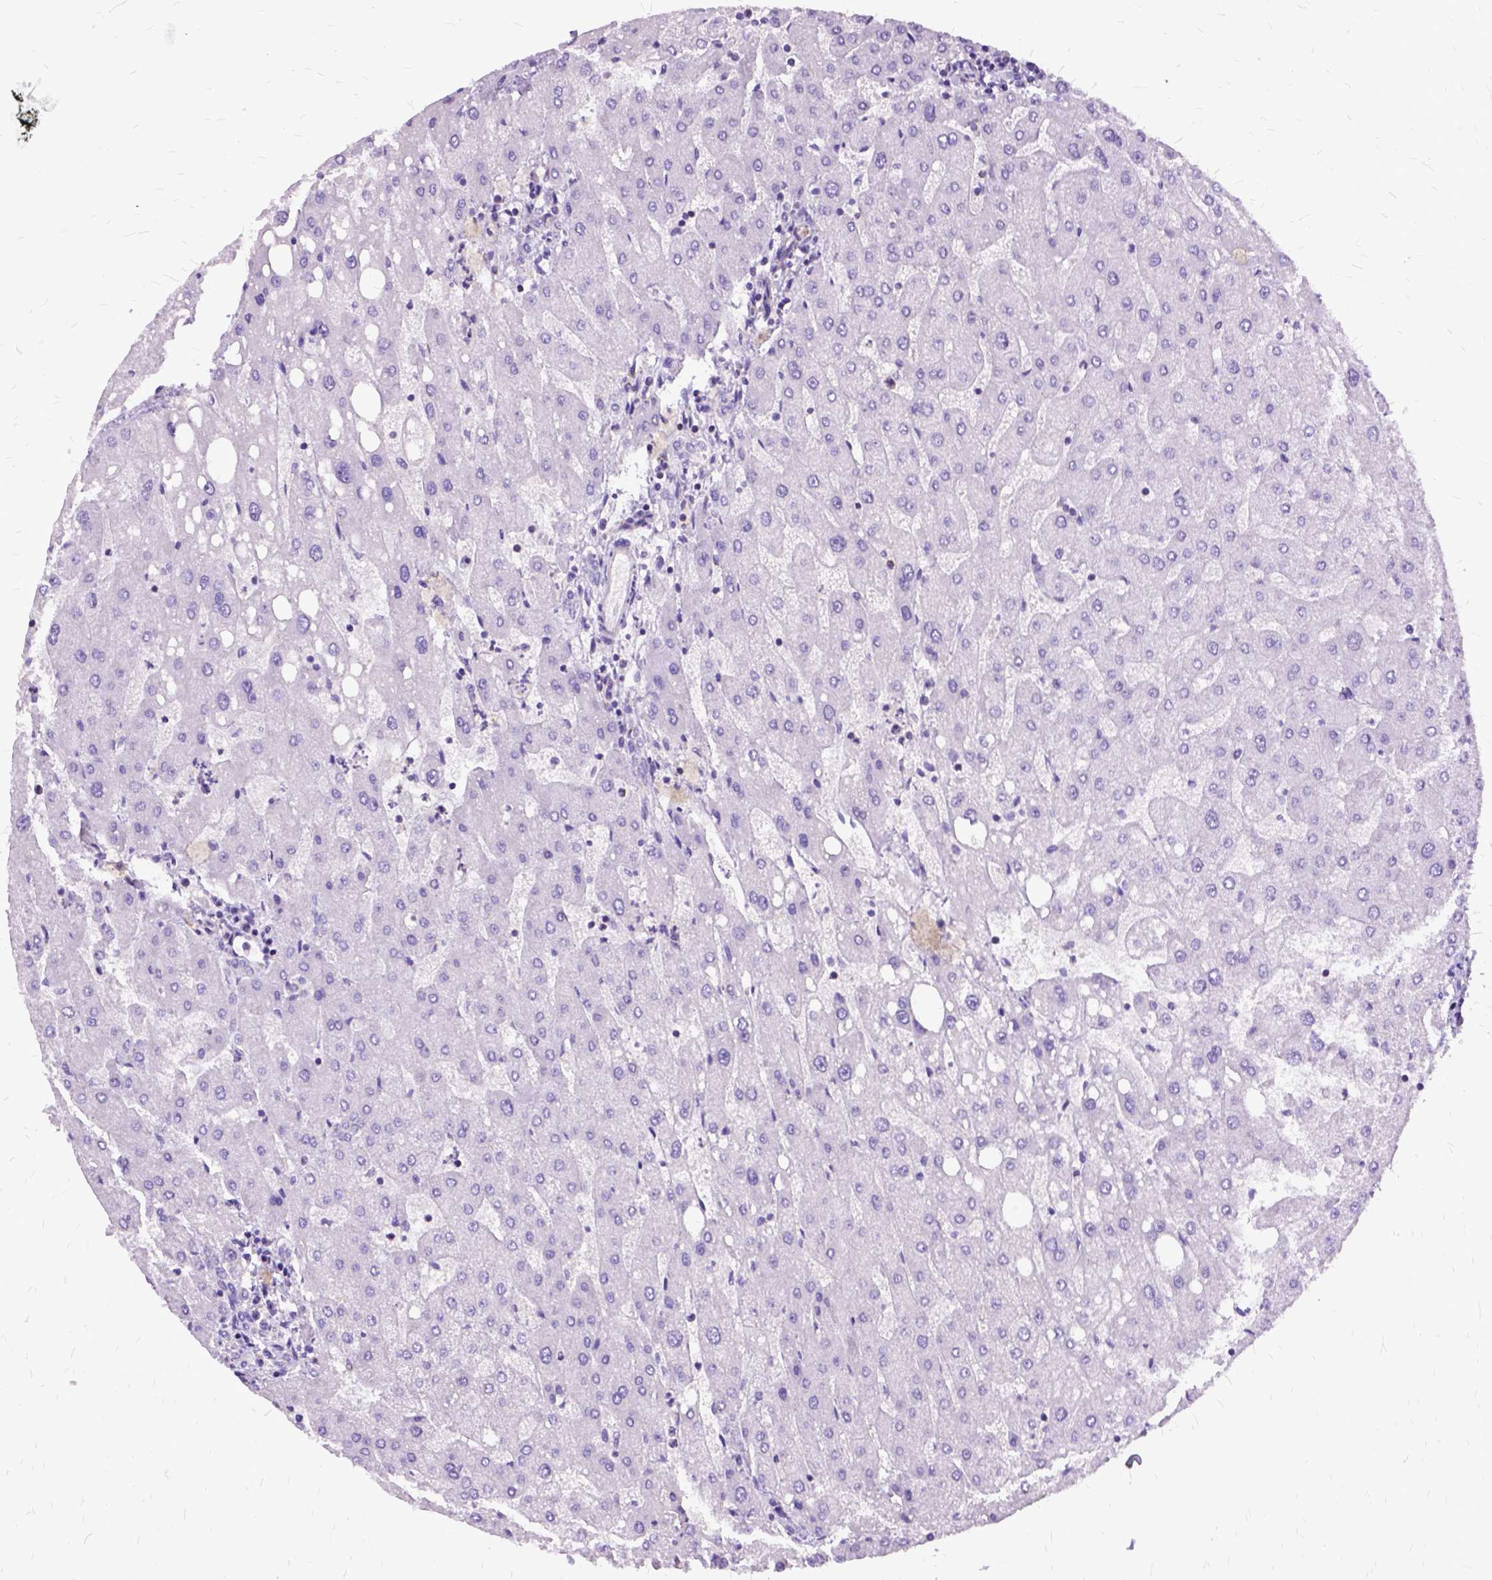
{"staining": {"intensity": "negative", "quantity": "none", "location": "none"}, "tissue": "liver", "cell_type": "Cholangiocytes", "image_type": "normal", "snomed": [{"axis": "morphology", "description": "Normal tissue, NOS"}, {"axis": "topography", "description": "Liver"}], "caption": "Human liver stained for a protein using IHC demonstrates no positivity in cholangiocytes.", "gene": "OXCT1", "patient": {"sex": "male", "age": 67}}